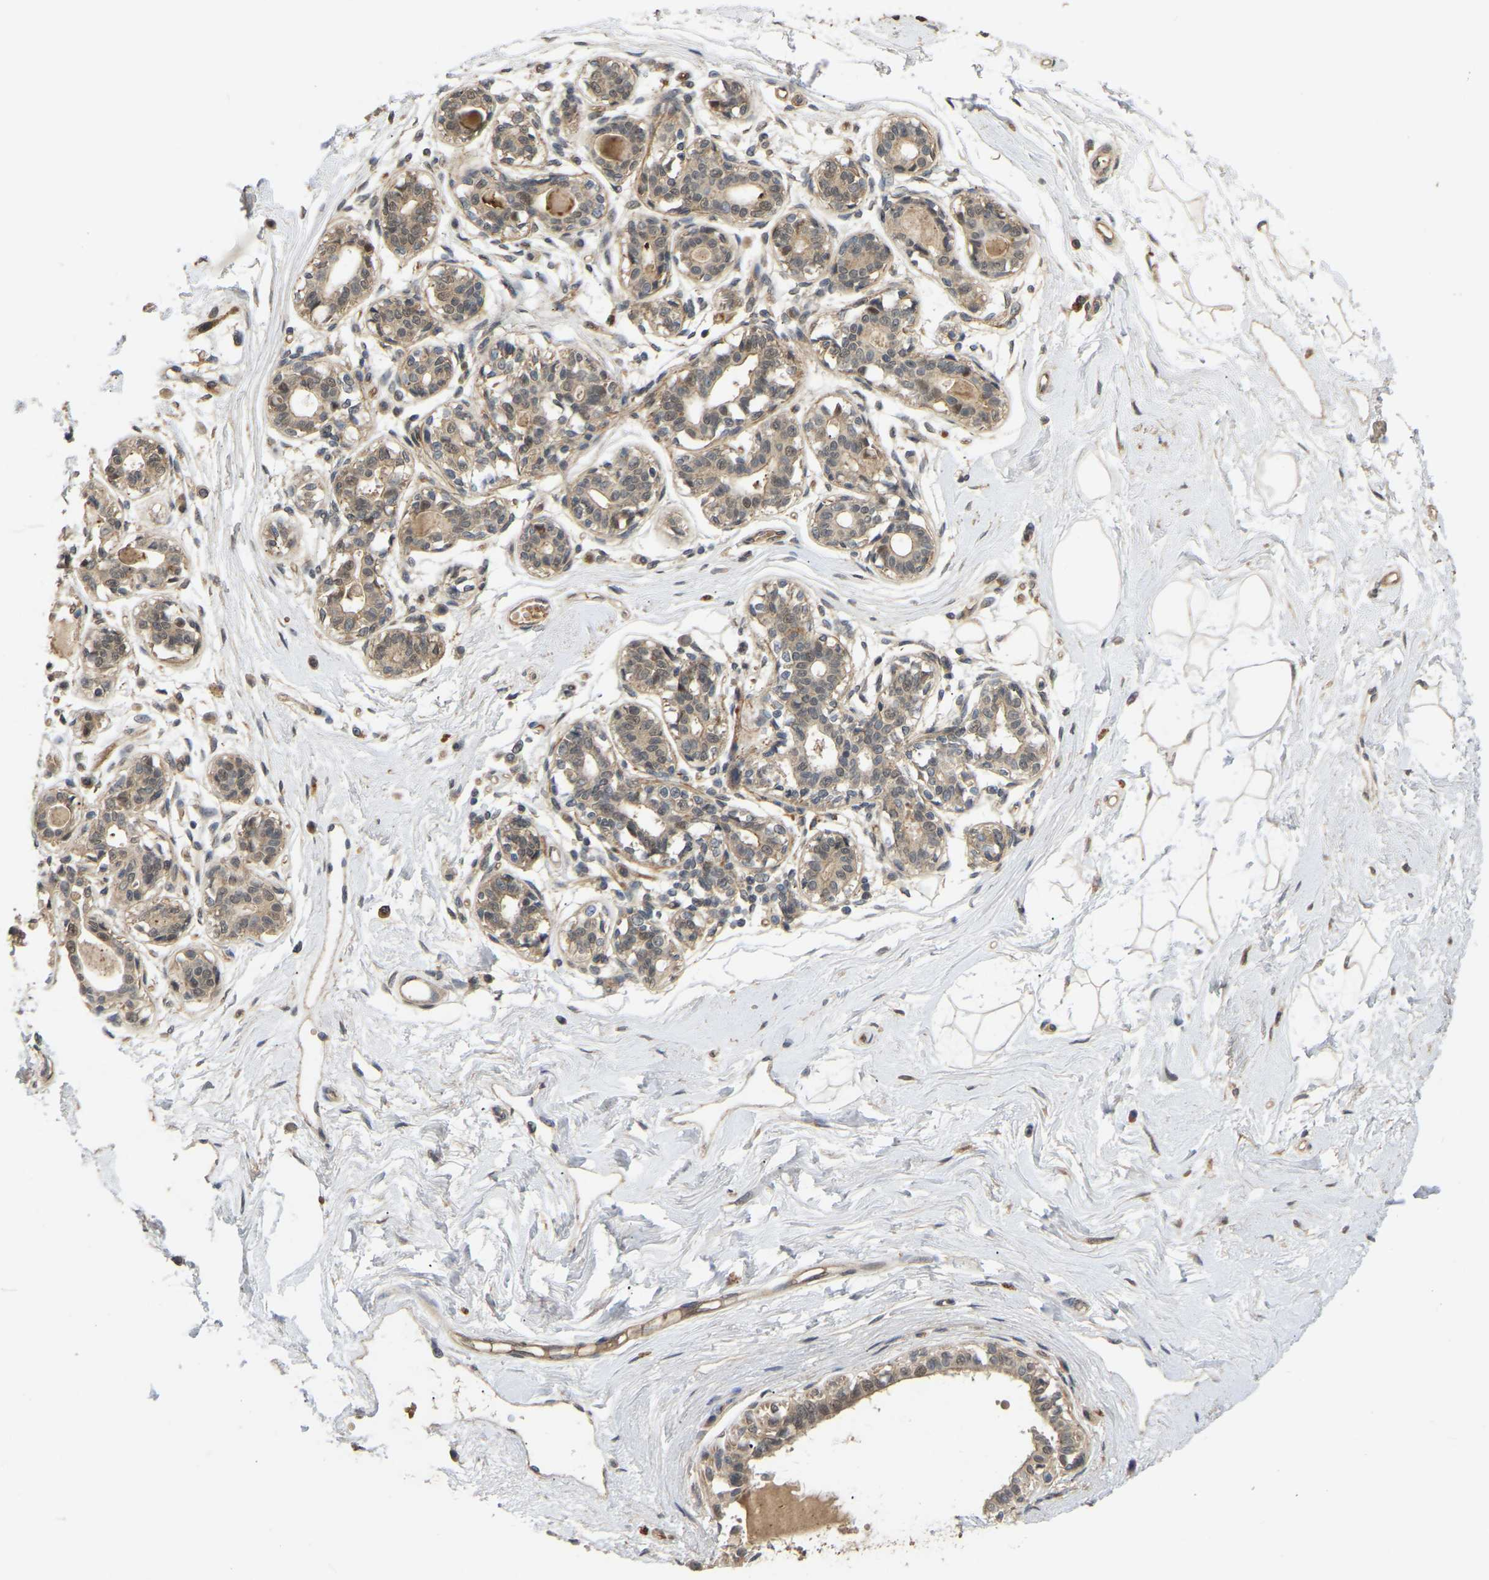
{"staining": {"intensity": "weak", "quantity": ">75%", "location": "cytoplasmic/membranous"}, "tissue": "breast", "cell_type": "Adipocytes", "image_type": "normal", "snomed": [{"axis": "morphology", "description": "Normal tissue, NOS"}, {"axis": "topography", "description": "Breast"}], "caption": "Protein staining displays weak cytoplasmic/membranous expression in about >75% of adipocytes in normal breast.", "gene": "LIMK2", "patient": {"sex": "female", "age": 45}}